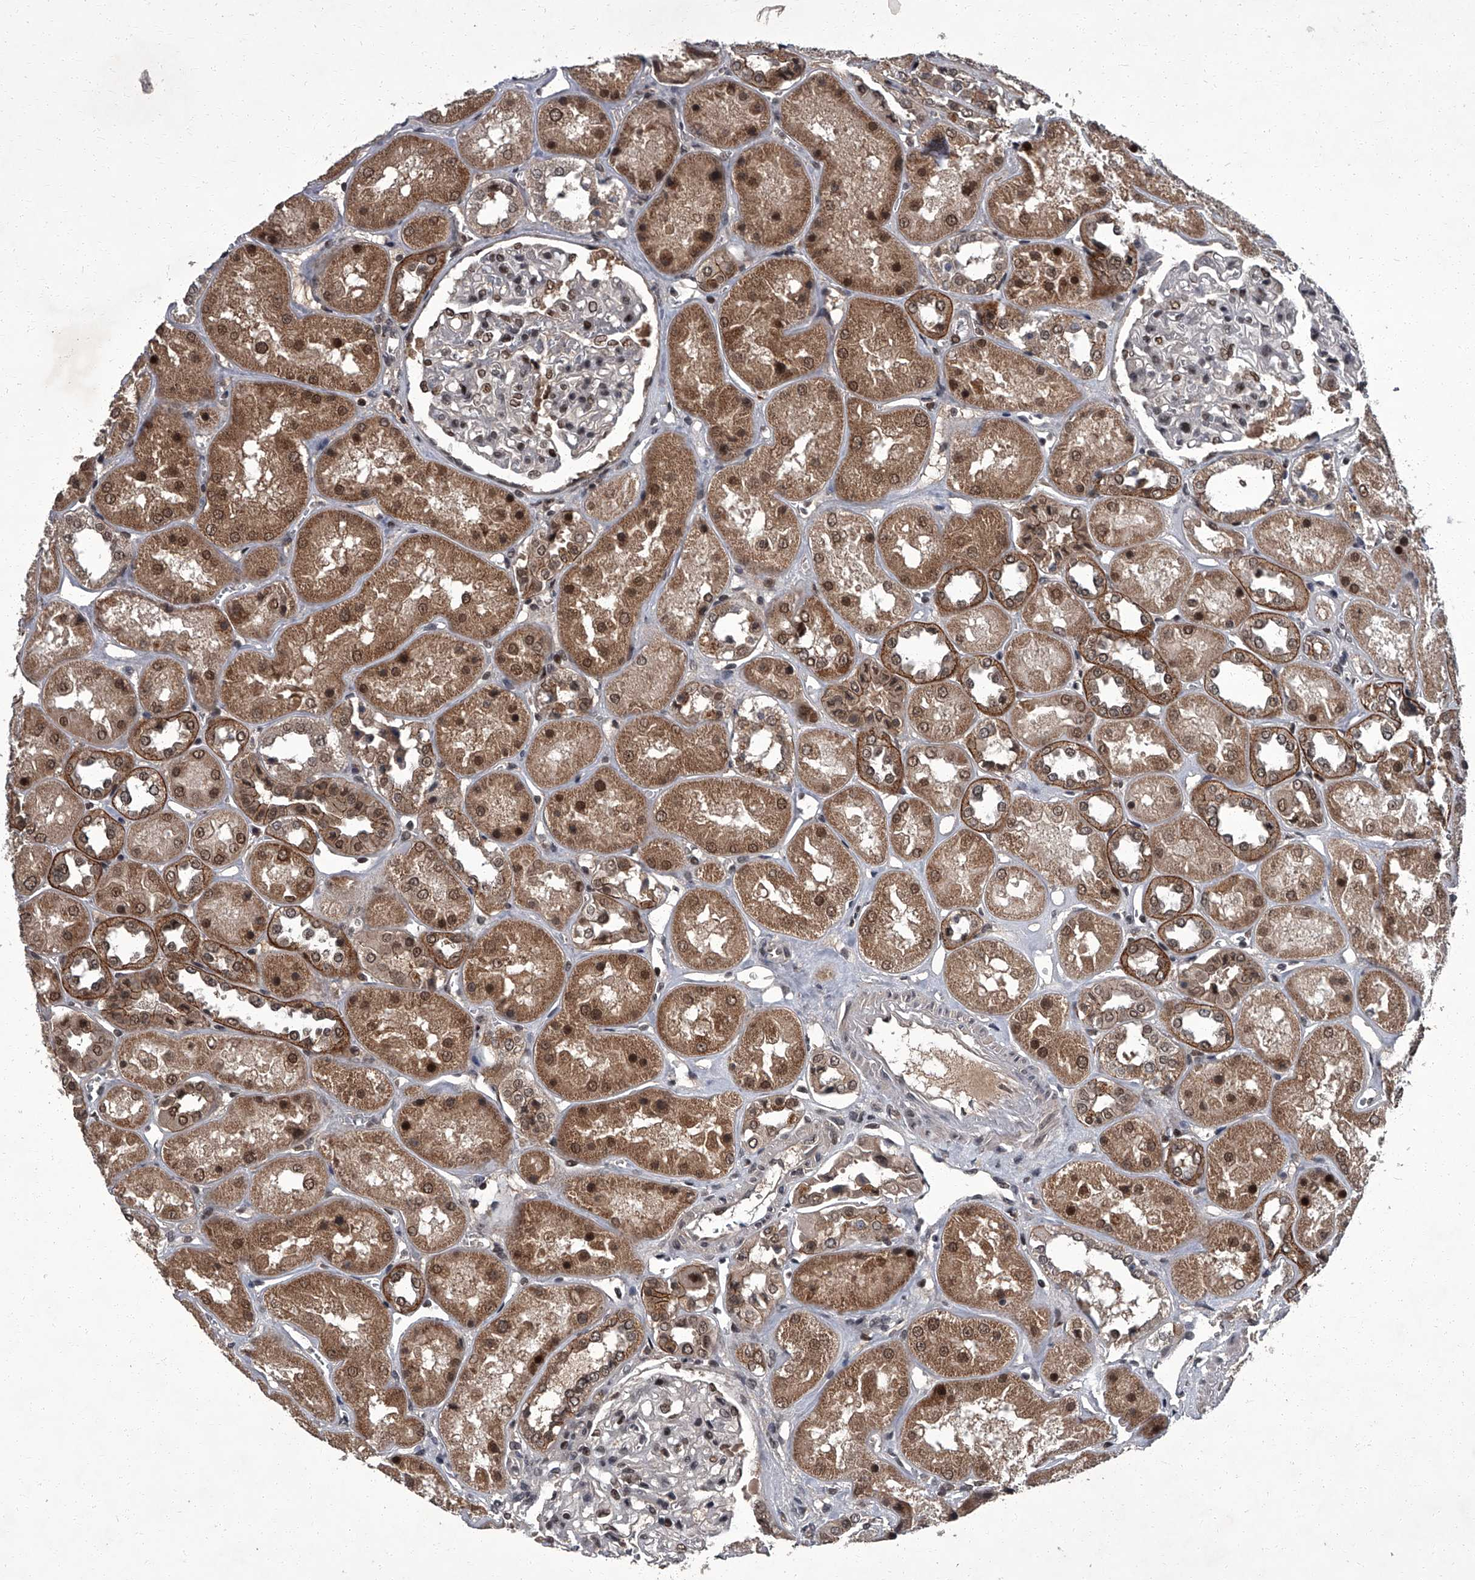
{"staining": {"intensity": "moderate", "quantity": "25%-75%", "location": "nuclear"}, "tissue": "kidney", "cell_type": "Cells in glomeruli", "image_type": "normal", "snomed": [{"axis": "morphology", "description": "Normal tissue, NOS"}, {"axis": "topography", "description": "Kidney"}], "caption": "IHC histopathology image of normal kidney: kidney stained using immunohistochemistry exhibits medium levels of moderate protein expression localized specifically in the nuclear of cells in glomeruli, appearing as a nuclear brown color.", "gene": "ZNF518B", "patient": {"sex": "male", "age": 70}}